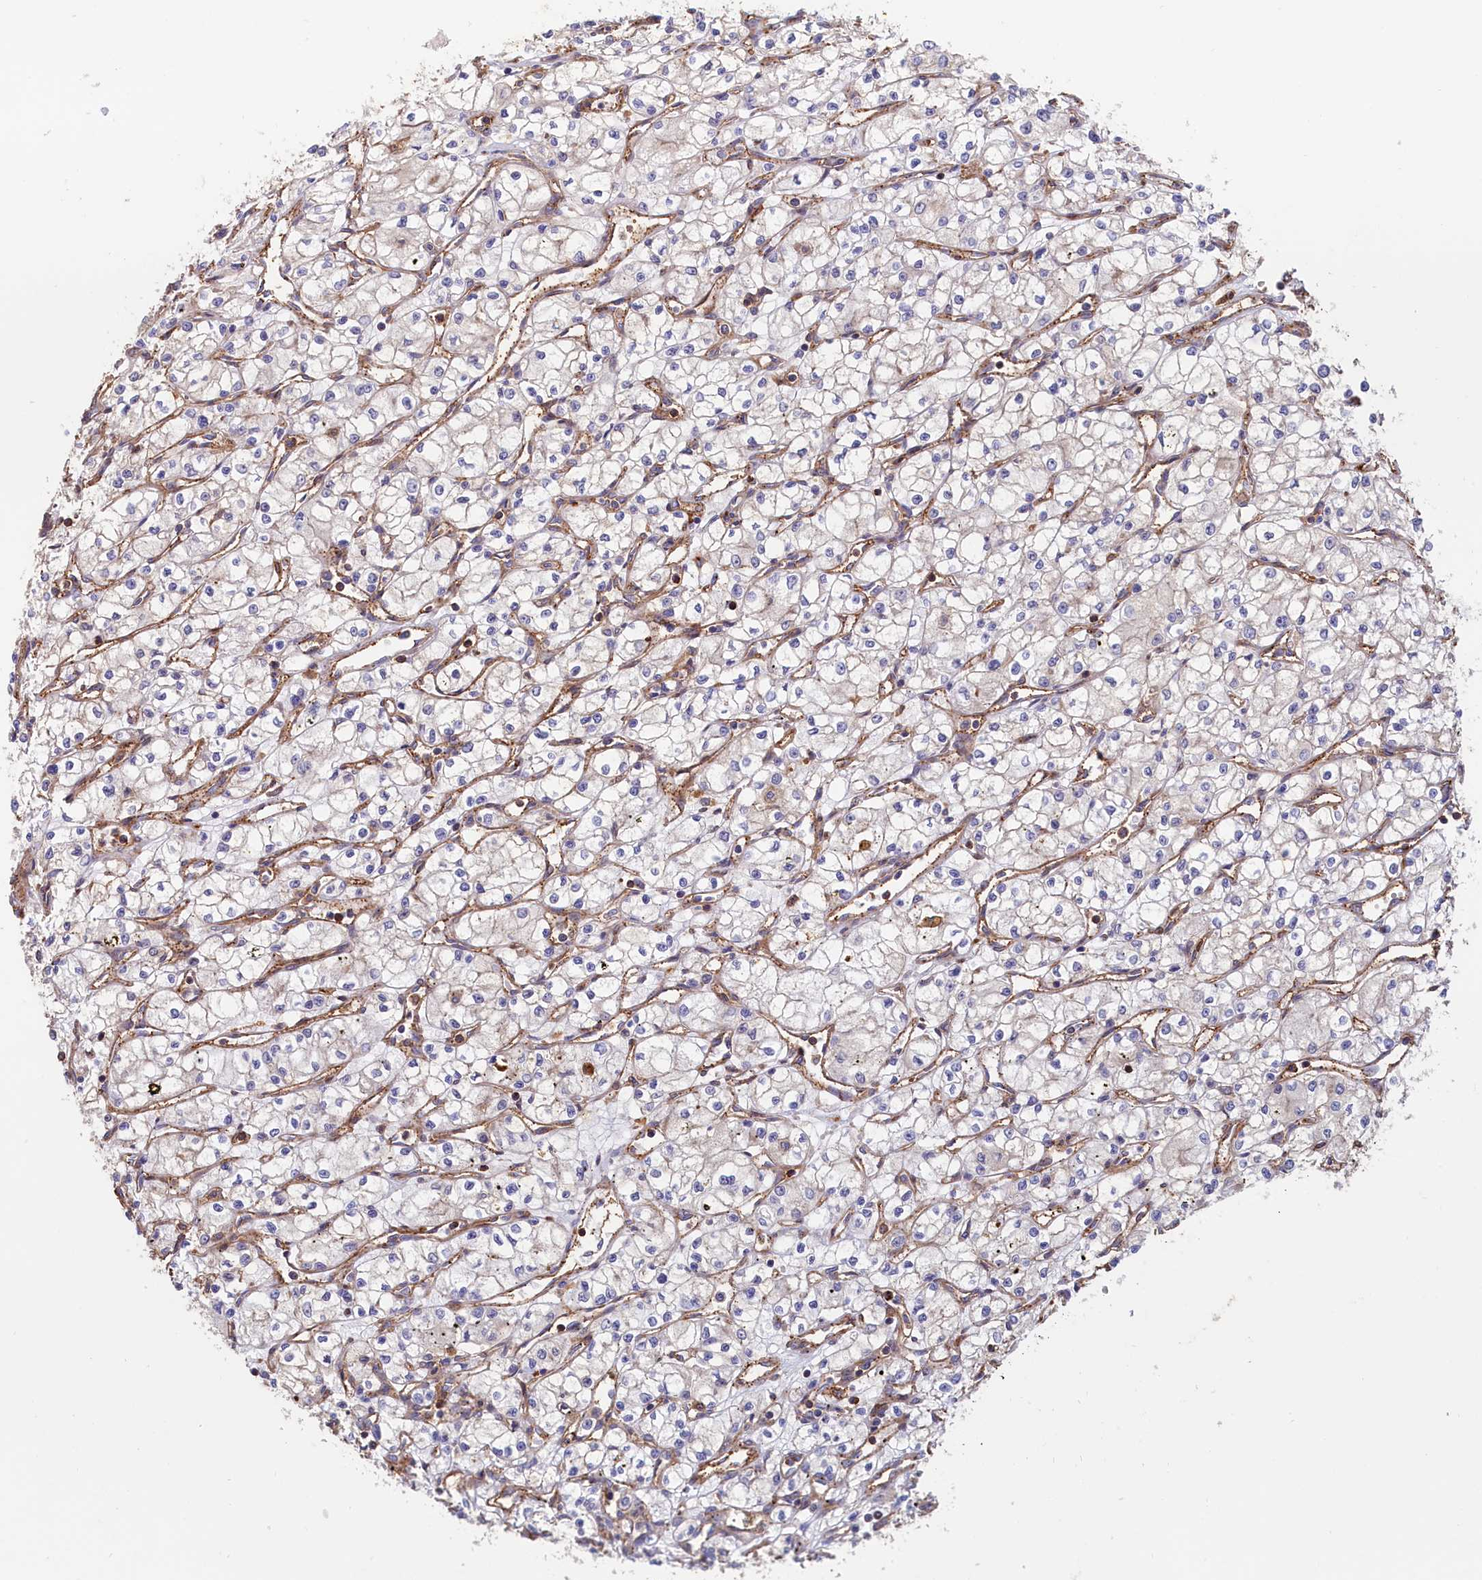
{"staining": {"intensity": "negative", "quantity": "none", "location": "none"}, "tissue": "renal cancer", "cell_type": "Tumor cells", "image_type": "cancer", "snomed": [{"axis": "morphology", "description": "Adenocarcinoma, NOS"}, {"axis": "topography", "description": "Kidney"}], "caption": "IHC of renal cancer displays no expression in tumor cells.", "gene": "ANKRD27", "patient": {"sex": "male", "age": 59}}